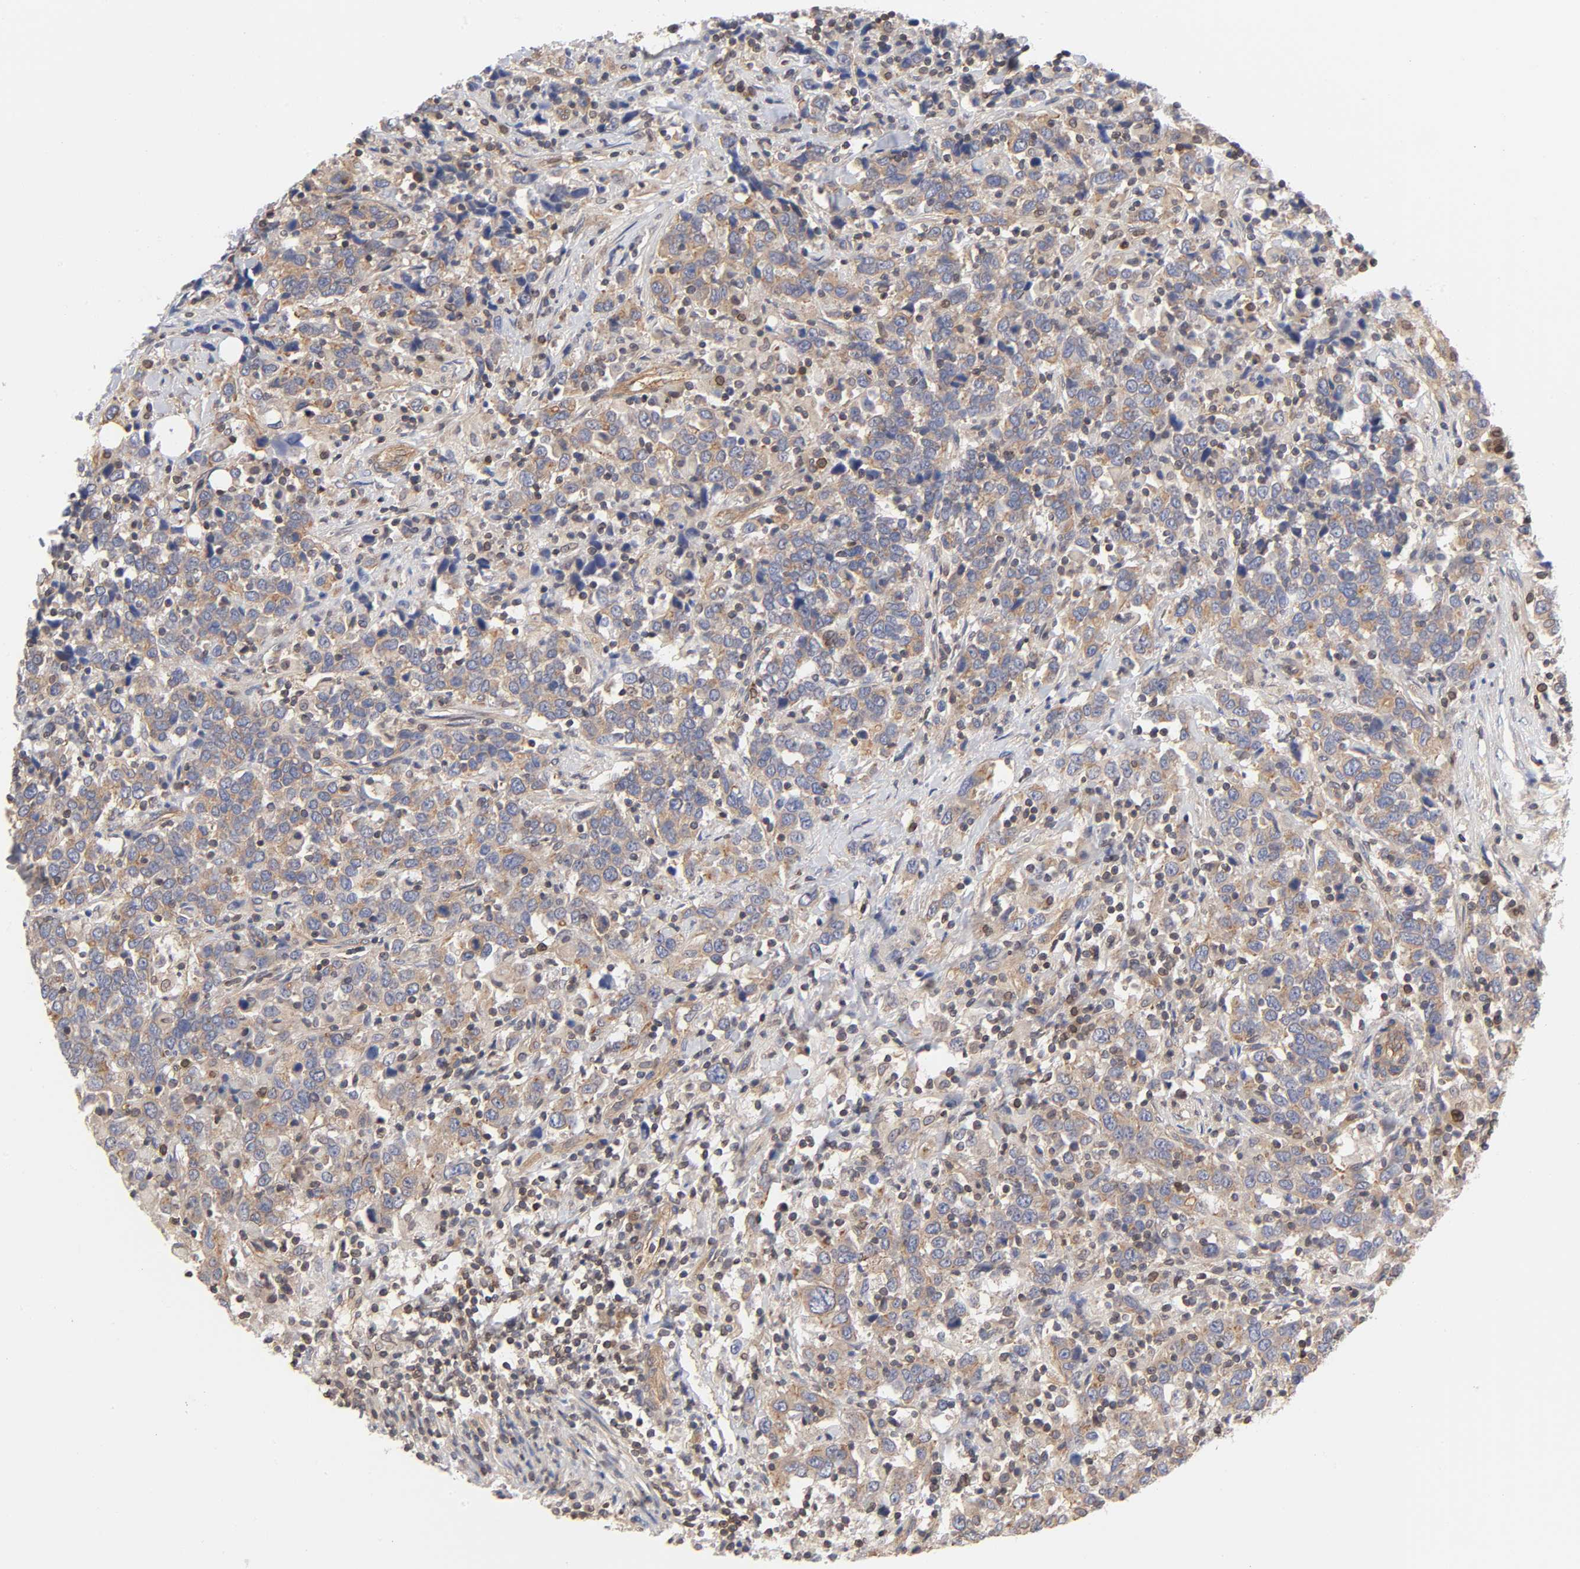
{"staining": {"intensity": "weak", "quantity": ">75%", "location": "cytoplasmic/membranous"}, "tissue": "urothelial cancer", "cell_type": "Tumor cells", "image_type": "cancer", "snomed": [{"axis": "morphology", "description": "Urothelial carcinoma, High grade"}, {"axis": "topography", "description": "Urinary bladder"}], "caption": "Weak cytoplasmic/membranous protein expression is appreciated in about >75% of tumor cells in urothelial carcinoma (high-grade). The staining was performed using DAB to visualize the protein expression in brown, while the nuclei were stained in blue with hematoxylin (Magnification: 20x).", "gene": "STRN3", "patient": {"sex": "male", "age": 61}}